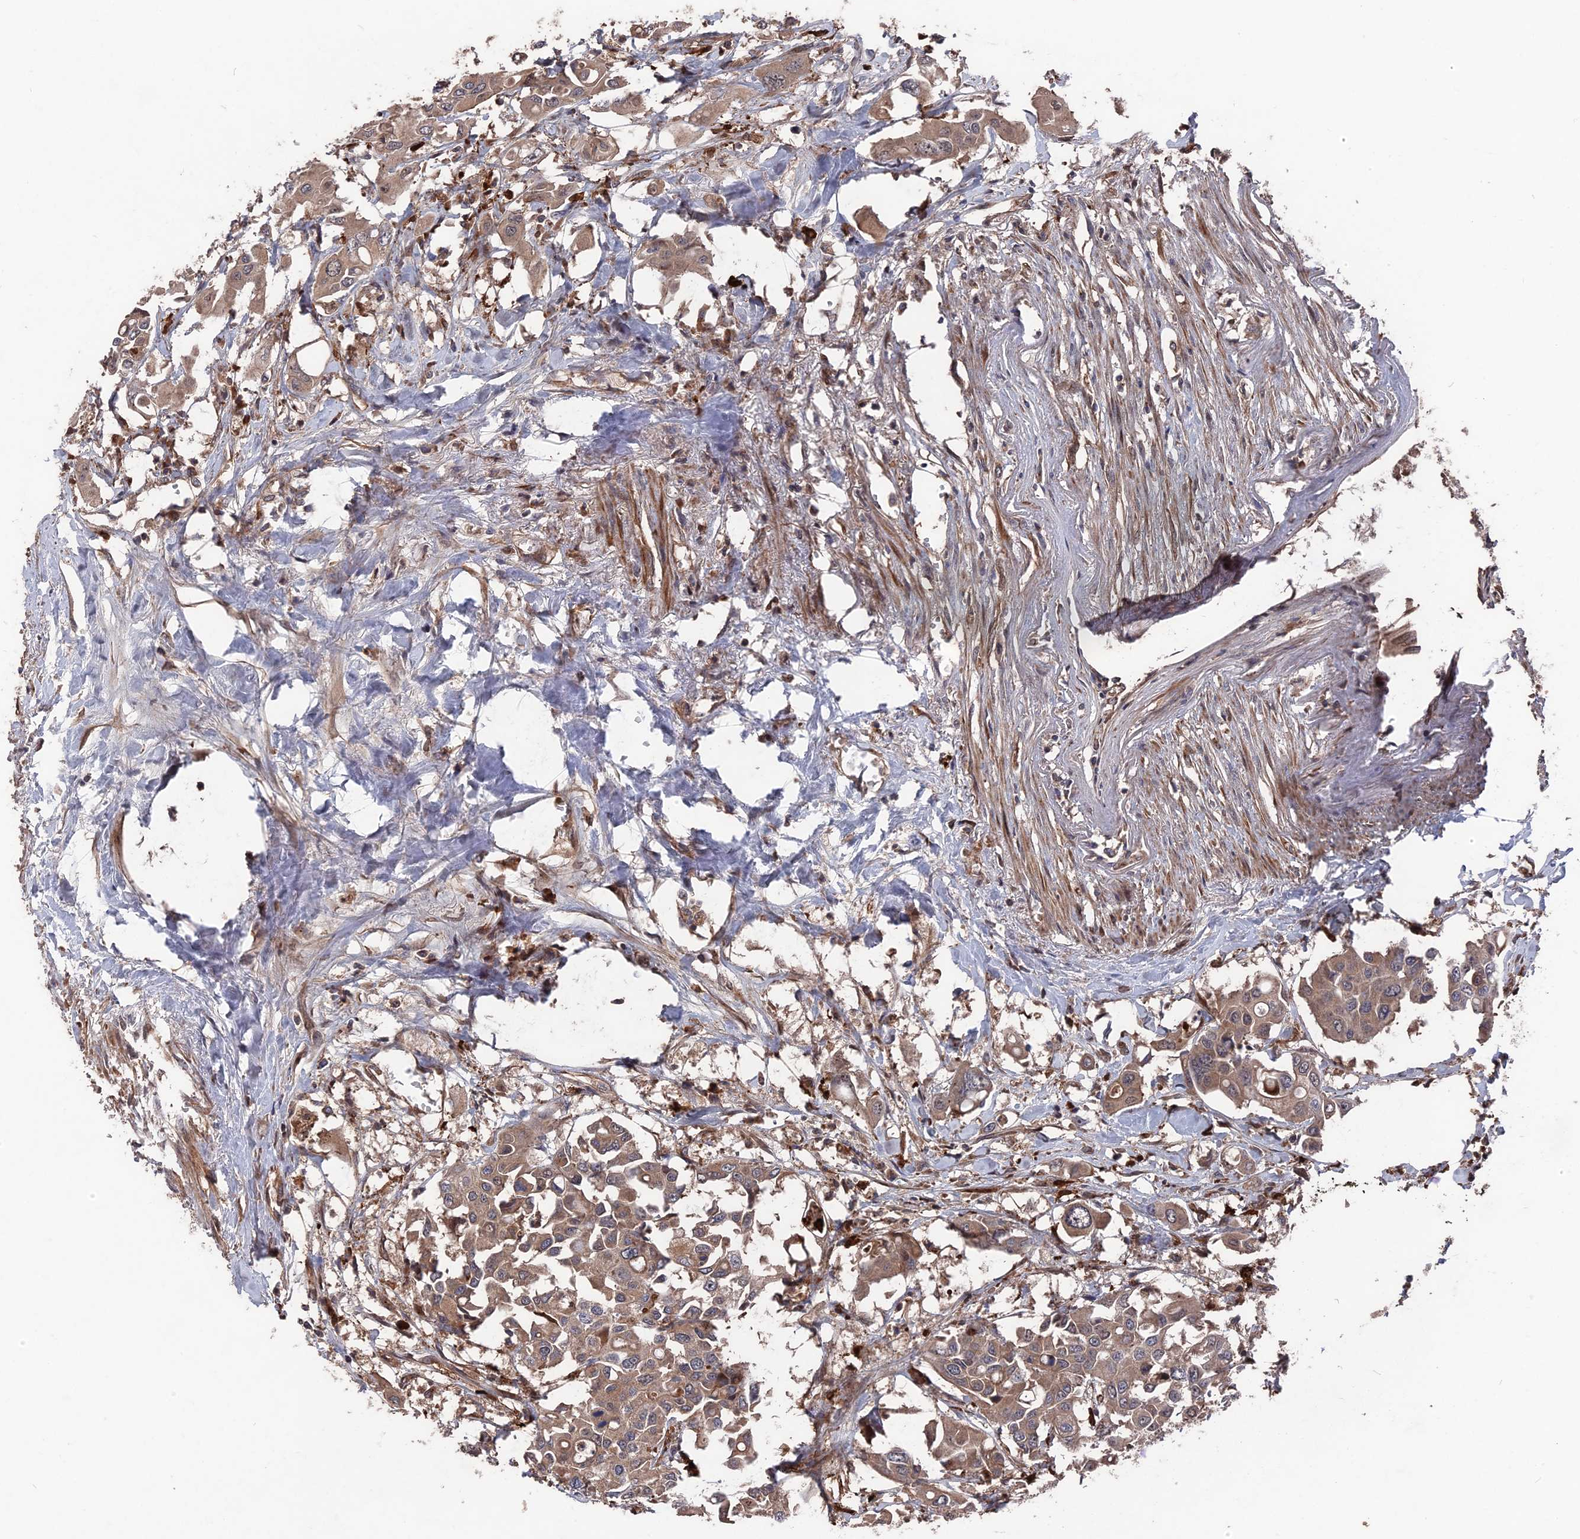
{"staining": {"intensity": "weak", "quantity": ">75%", "location": "cytoplasmic/membranous"}, "tissue": "colorectal cancer", "cell_type": "Tumor cells", "image_type": "cancer", "snomed": [{"axis": "morphology", "description": "Adenocarcinoma, NOS"}, {"axis": "topography", "description": "Colon"}], "caption": "Adenocarcinoma (colorectal) was stained to show a protein in brown. There is low levels of weak cytoplasmic/membranous staining in about >75% of tumor cells.", "gene": "DEF8", "patient": {"sex": "male", "age": 77}}